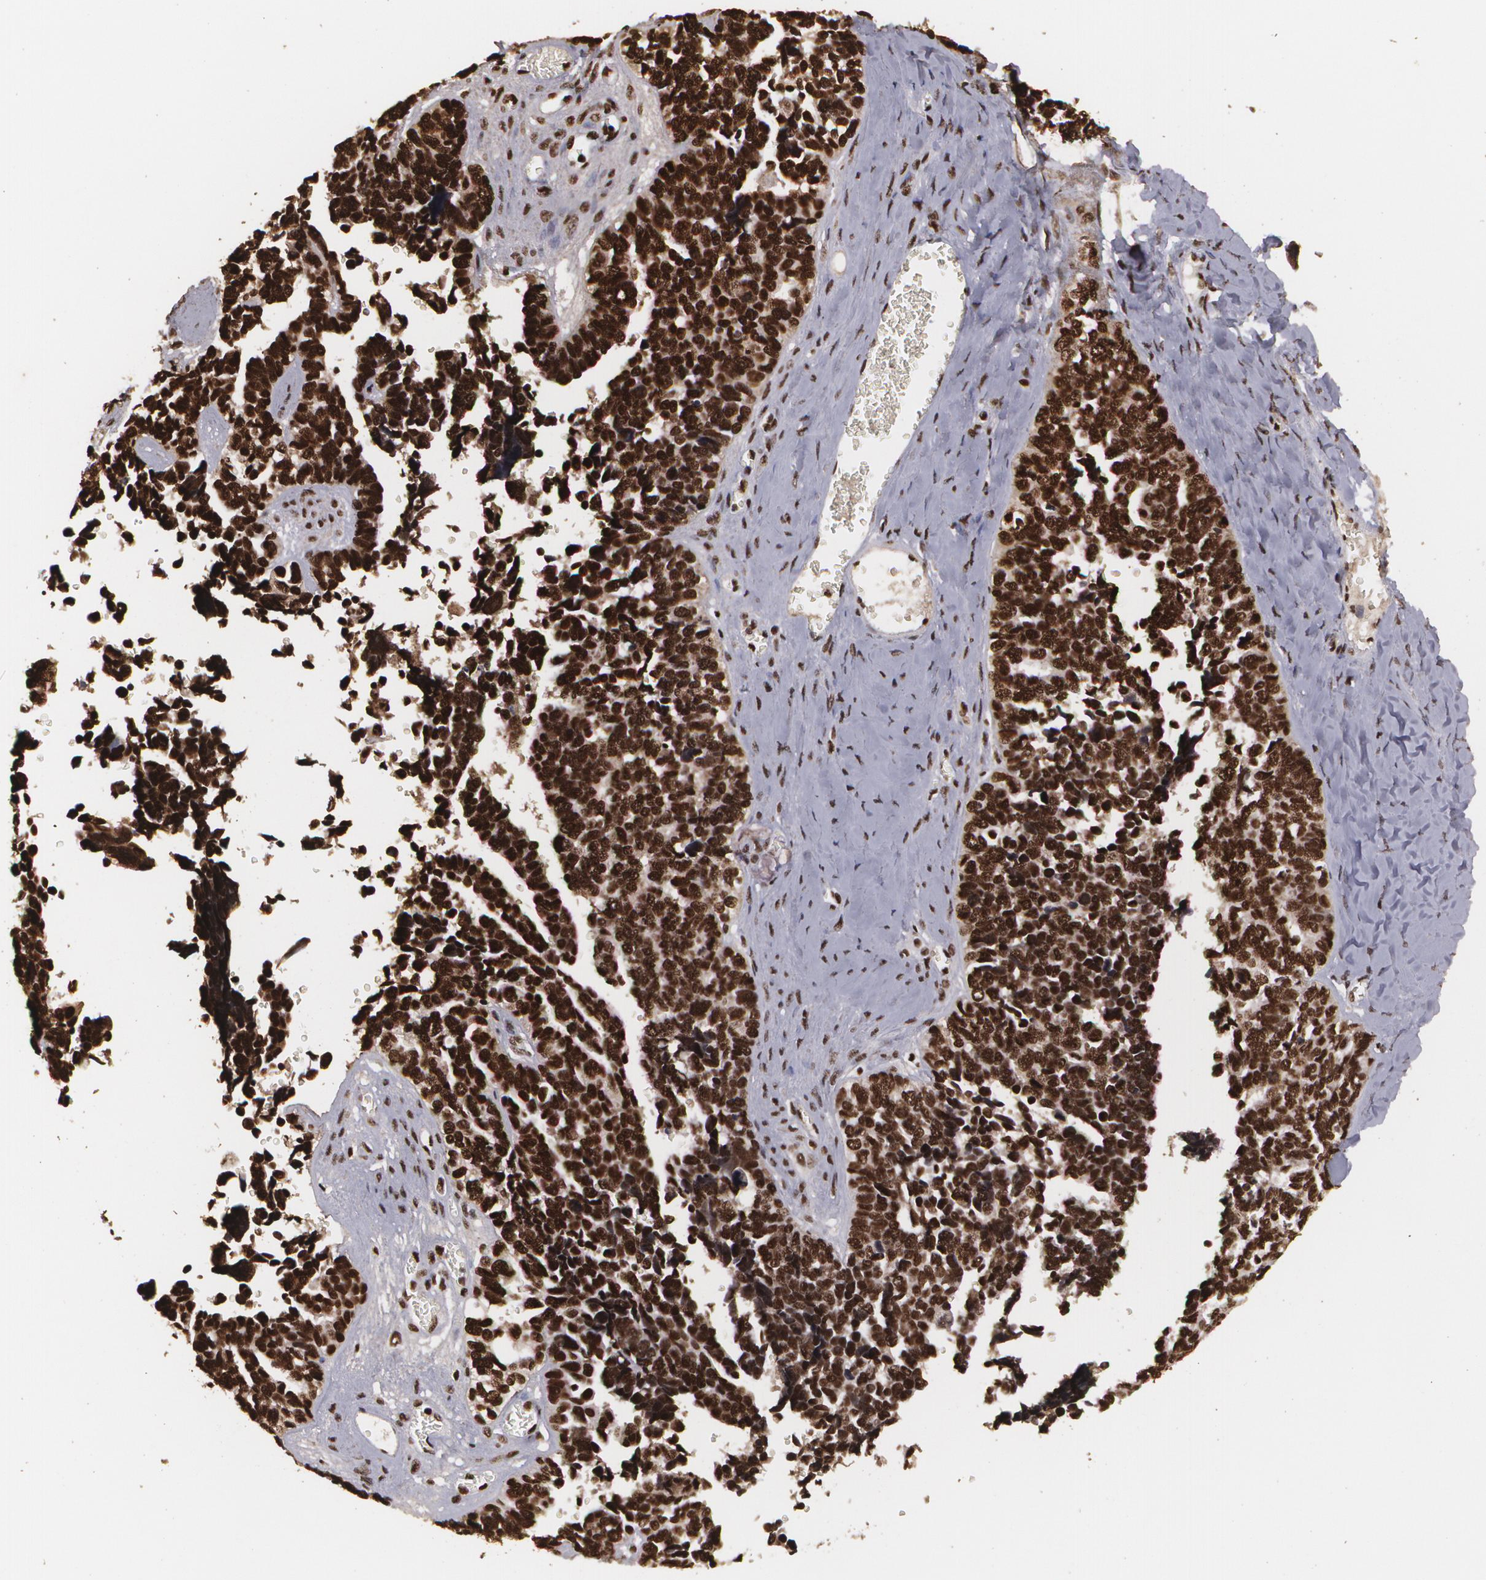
{"staining": {"intensity": "strong", "quantity": ">75%", "location": "nuclear"}, "tissue": "ovarian cancer", "cell_type": "Tumor cells", "image_type": "cancer", "snomed": [{"axis": "morphology", "description": "Cystadenocarcinoma, serous, NOS"}, {"axis": "topography", "description": "Ovary"}], "caption": "Tumor cells display strong nuclear staining in approximately >75% of cells in ovarian cancer (serous cystadenocarcinoma).", "gene": "RCOR1", "patient": {"sex": "female", "age": 77}}